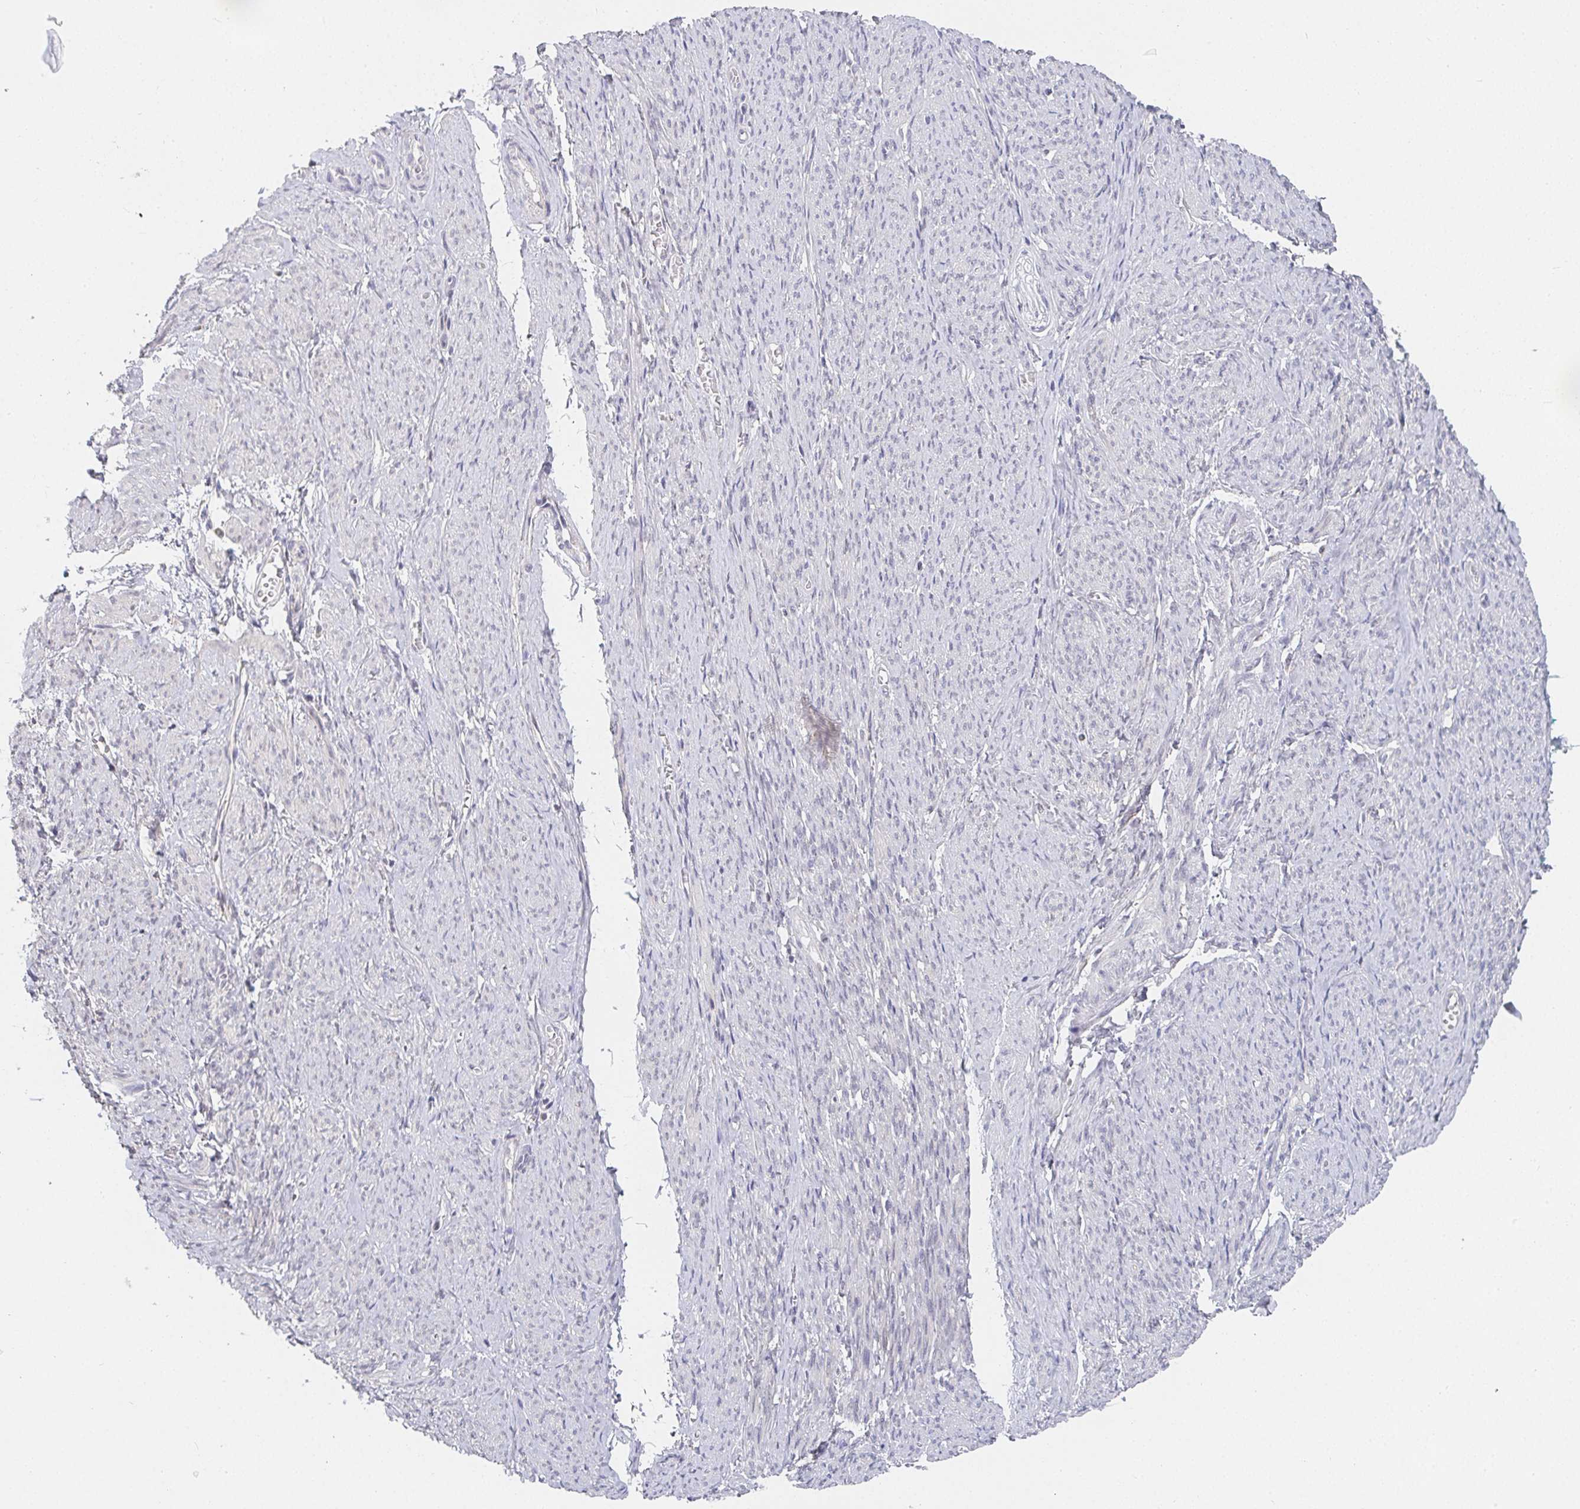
{"staining": {"intensity": "negative", "quantity": "none", "location": "none"}, "tissue": "smooth muscle", "cell_type": "Smooth muscle cells", "image_type": "normal", "snomed": [{"axis": "morphology", "description": "Normal tissue, NOS"}, {"axis": "topography", "description": "Smooth muscle"}], "caption": "IHC photomicrograph of benign smooth muscle: smooth muscle stained with DAB demonstrates no significant protein staining in smooth muscle cells. Nuclei are stained in blue.", "gene": "RCOR1", "patient": {"sex": "female", "age": 65}}